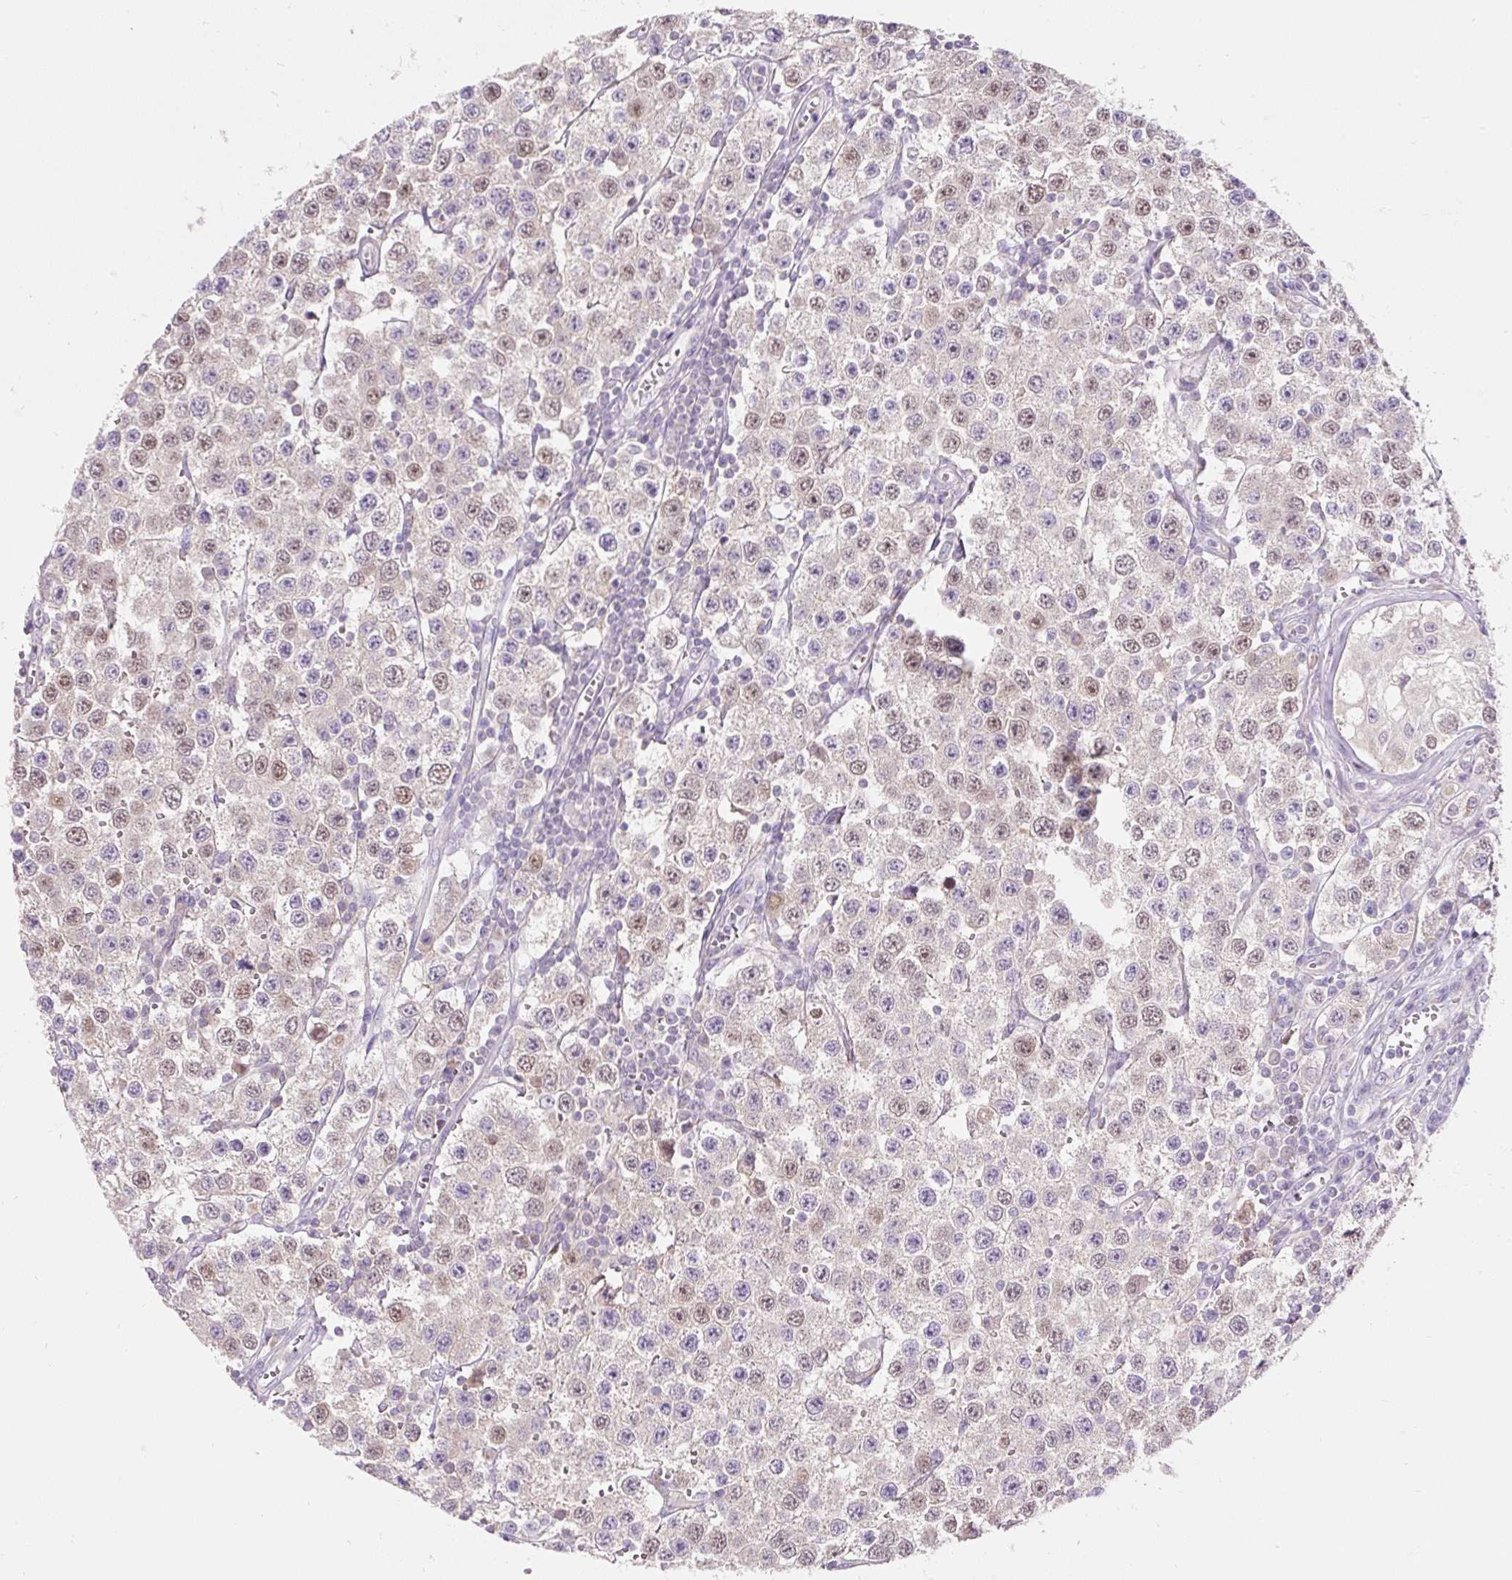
{"staining": {"intensity": "weak", "quantity": "25%-75%", "location": "nuclear"}, "tissue": "testis cancer", "cell_type": "Tumor cells", "image_type": "cancer", "snomed": [{"axis": "morphology", "description": "Seminoma, NOS"}, {"axis": "topography", "description": "Testis"}], "caption": "Immunohistochemical staining of human testis cancer demonstrates low levels of weak nuclear positivity in about 25%-75% of tumor cells. The staining was performed using DAB to visualize the protein expression in brown, while the nuclei were stained in blue with hematoxylin (Magnification: 20x).", "gene": "PMAIP1", "patient": {"sex": "male", "age": 34}}